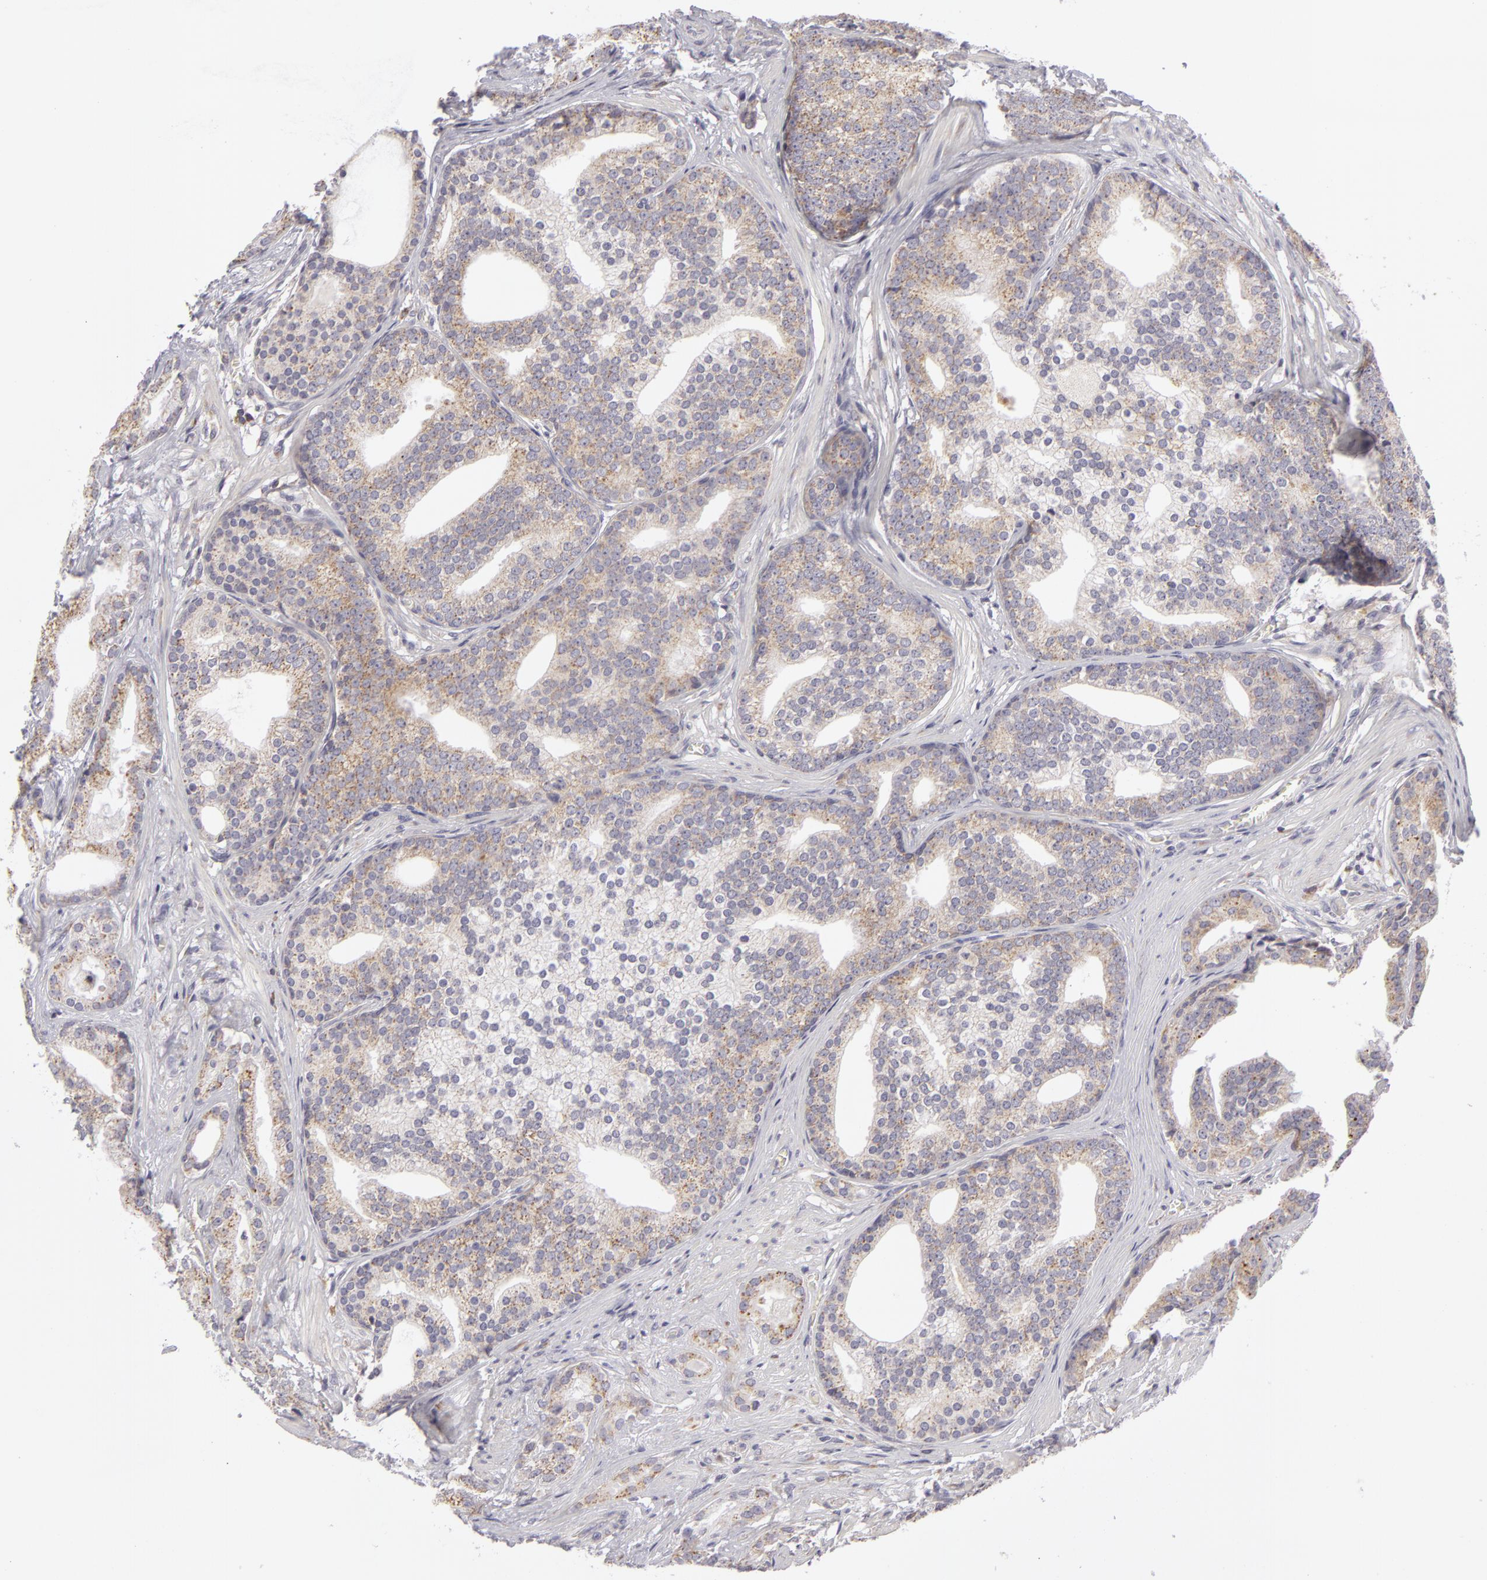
{"staining": {"intensity": "weak", "quantity": ">75%", "location": "cytoplasmic/membranous"}, "tissue": "prostate cancer", "cell_type": "Tumor cells", "image_type": "cancer", "snomed": [{"axis": "morphology", "description": "Adenocarcinoma, Low grade"}, {"axis": "topography", "description": "Prostate"}], "caption": "Immunohistochemistry of human prostate cancer displays low levels of weak cytoplasmic/membranous positivity in about >75% of tumor cells.", "gene": "ATP2B3", "patient": {"sex": "male", "age": 71}}